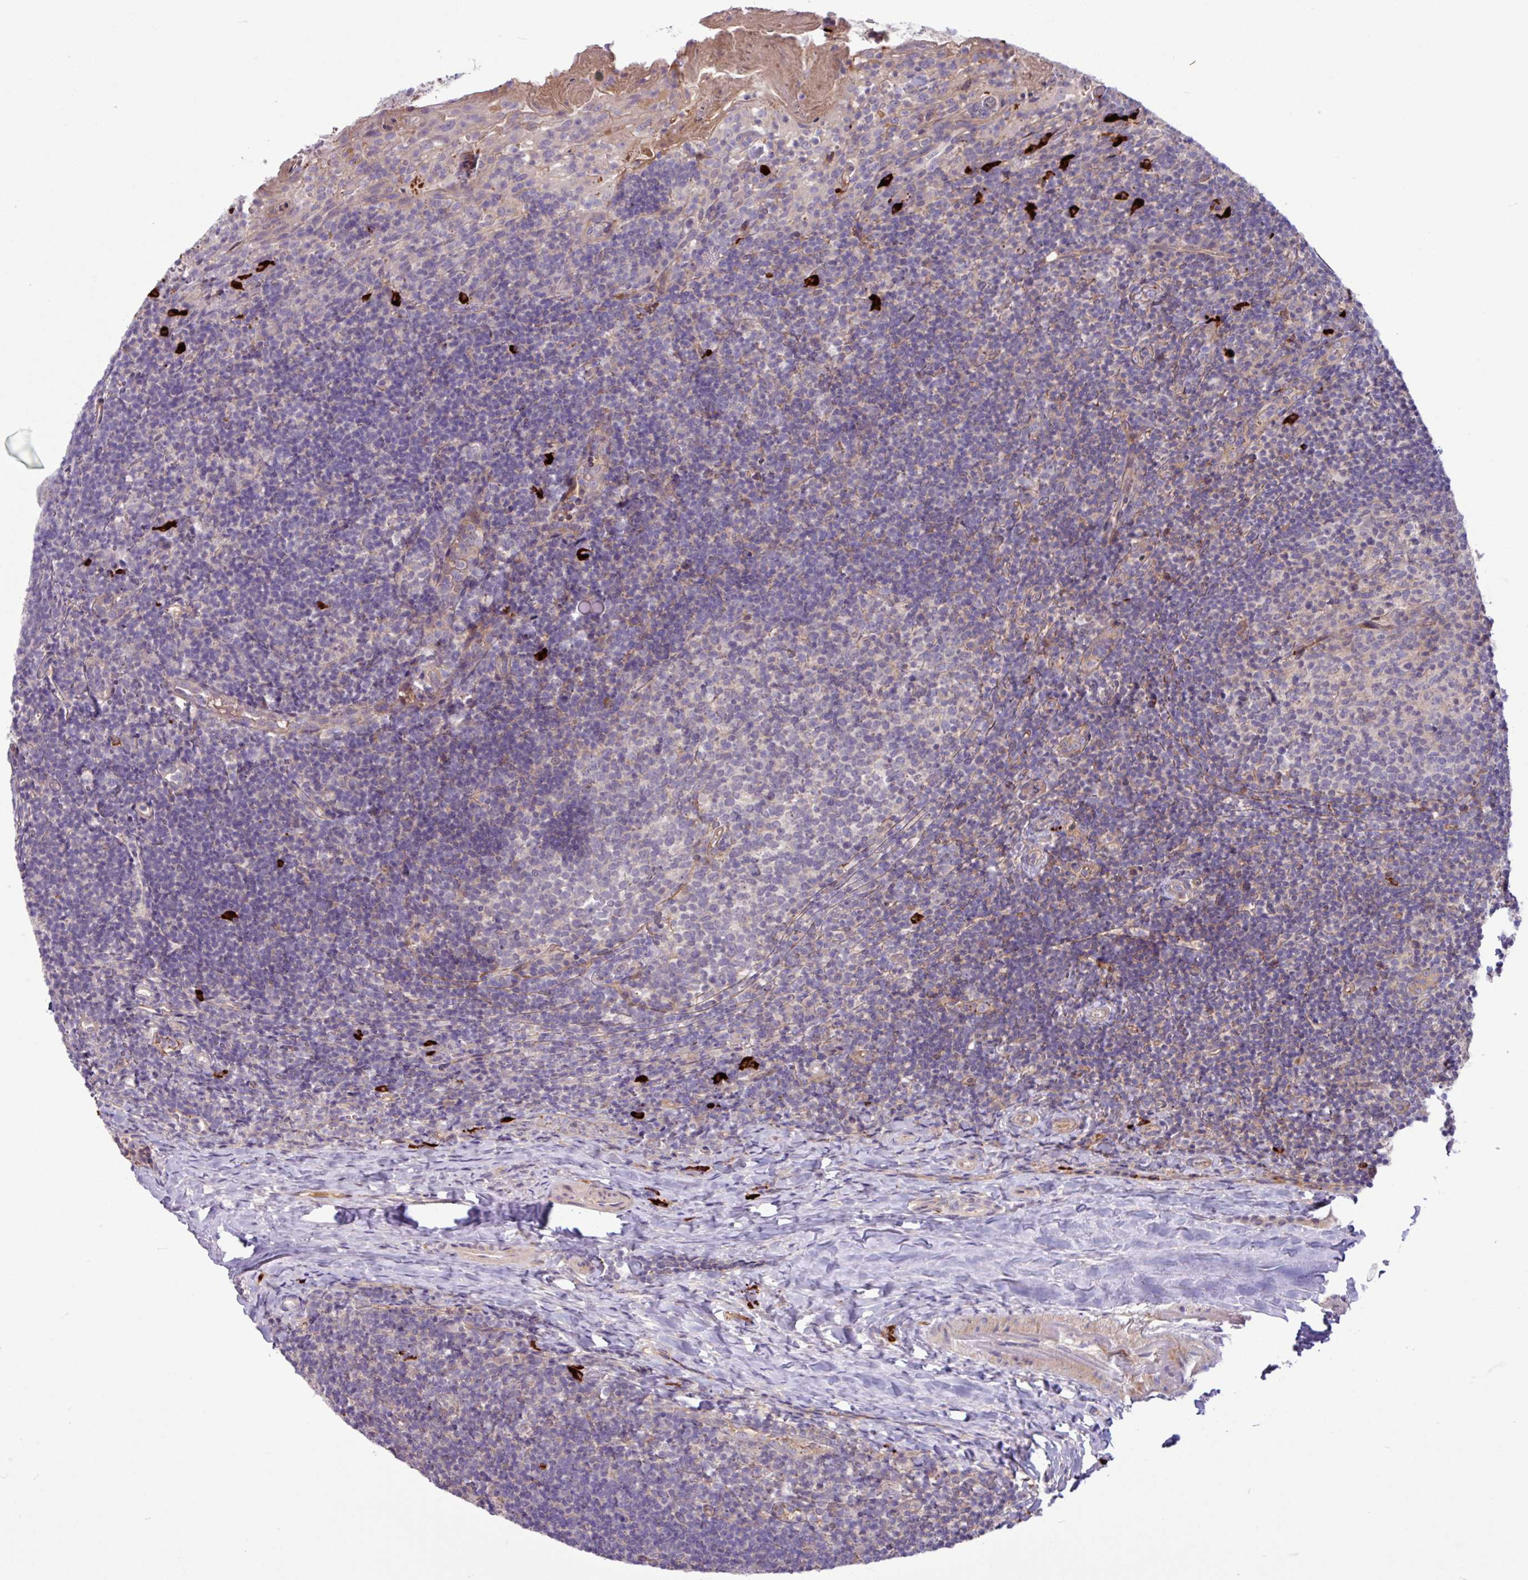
{"staining": {"intensity": "negative", "quantity": "none", "location": "none"}, "tissue": "tonsil", "cell_type": "Germinal center cells", "image_type": "normal", "snomed": [{"axis": "morphology", "description": "Normal tissue, NOS"}, {"axis": "topography", "description": "Tonsil"}], "caption": "IHC histopathology image of unremarkable tonsil: human tonsil stained with DAB exhibits no significant protein staining in germinal center cells.", "gene": "B4GALNT4", "patient": {"sex": "female", "age": 10}}